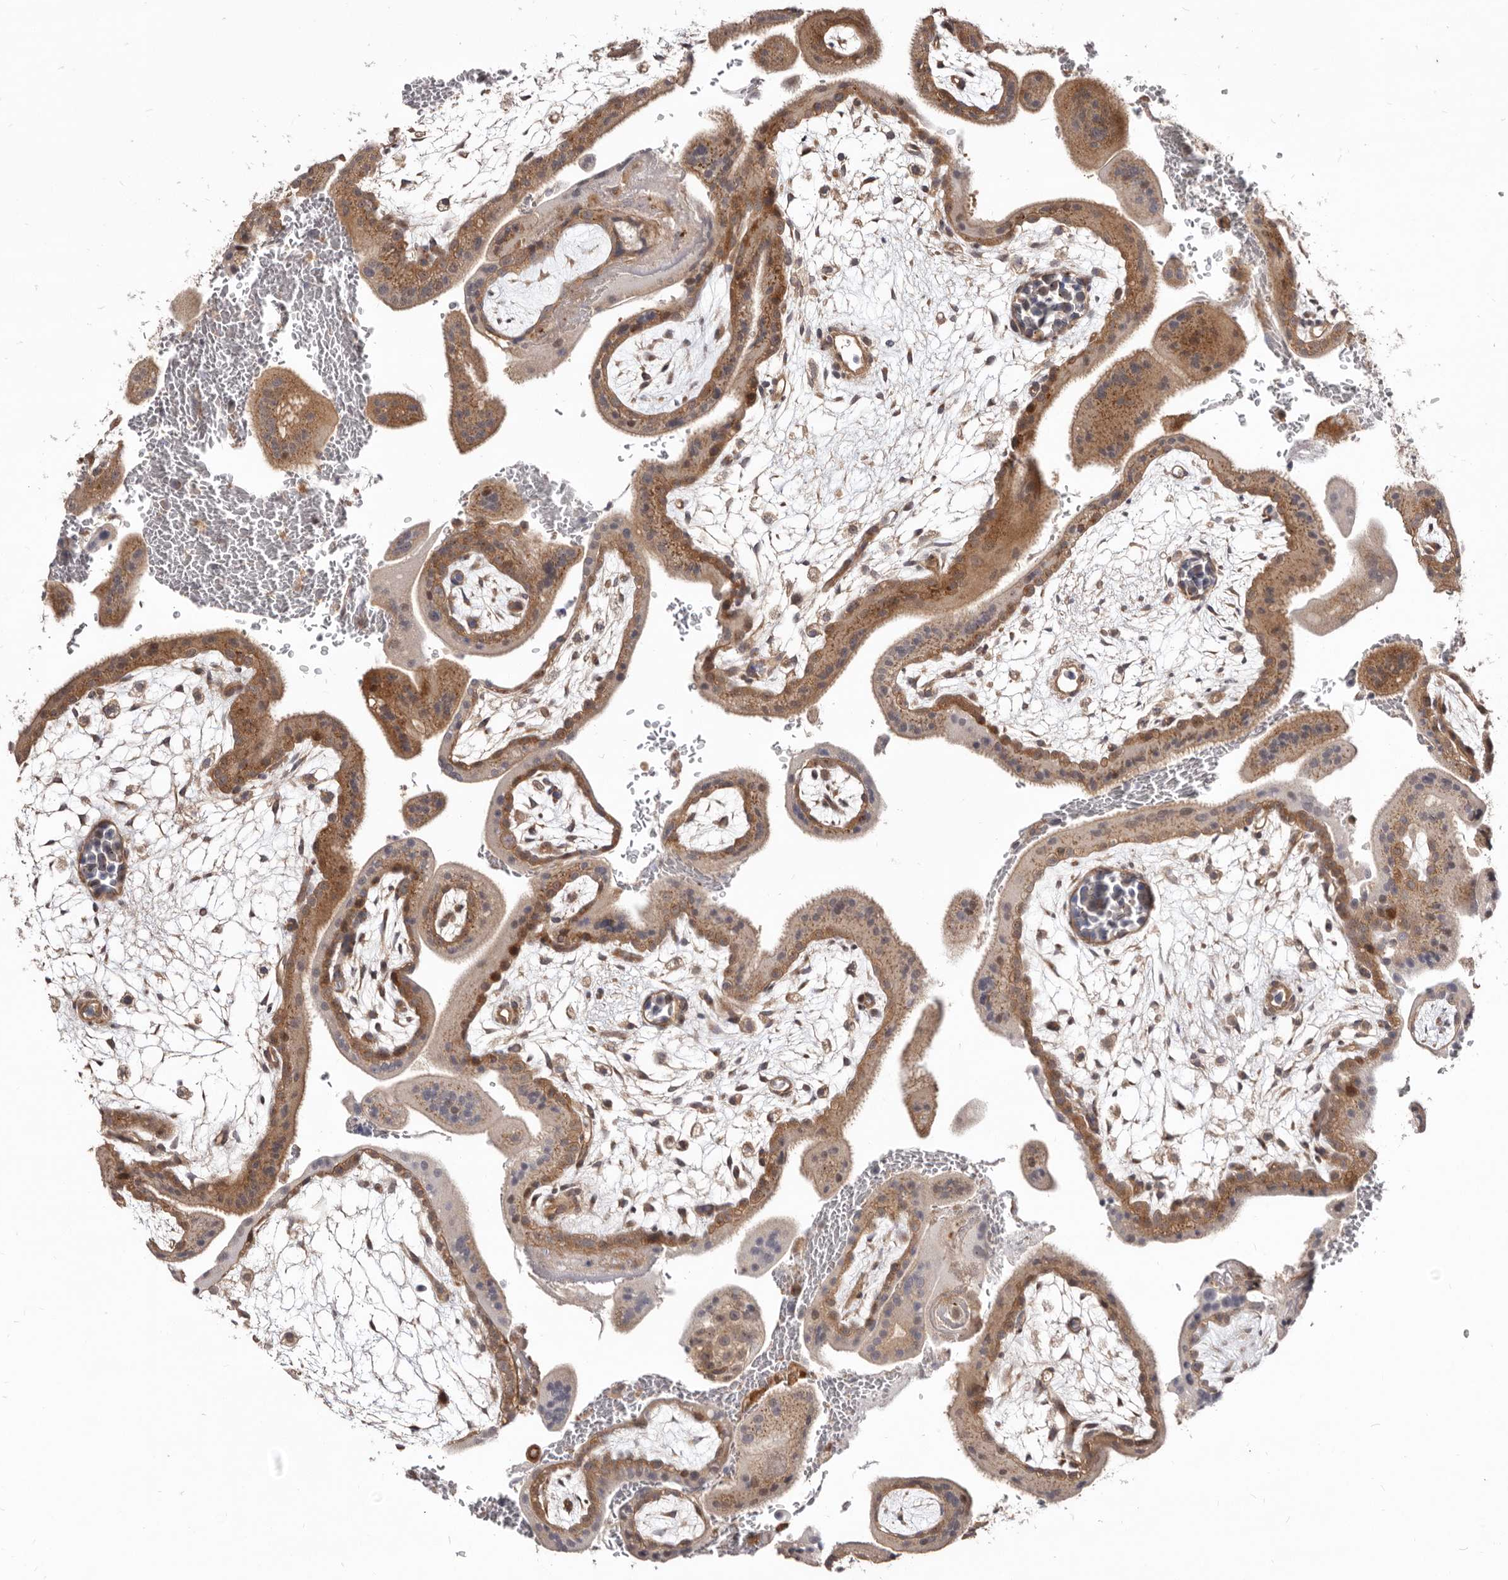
{"staining": {"intensity": "moderate", "quantity": ">75%", "location": "cytoplasmic/membranous"}, "tissue": "placenta", "cell_type": "Decidual cells", "image_type": "normal", "snomed": [{"axis": "morphology", "description": "Normal tissue, NOS"}, {"axis": "topography", "description": "Placenta"}], "caption": "Unremarkable placenta was stained to show a protein in brown. There is medium levels of moderate cytoplasmic/membranous expression in about >75% of decidual cells. (Stains: DAB in brown, nuclei in blue, Microscopy: brightfield microscopy at high magnification).", "gene": "GPATCH4", "patient": {"sex": "female", "age": 35}}